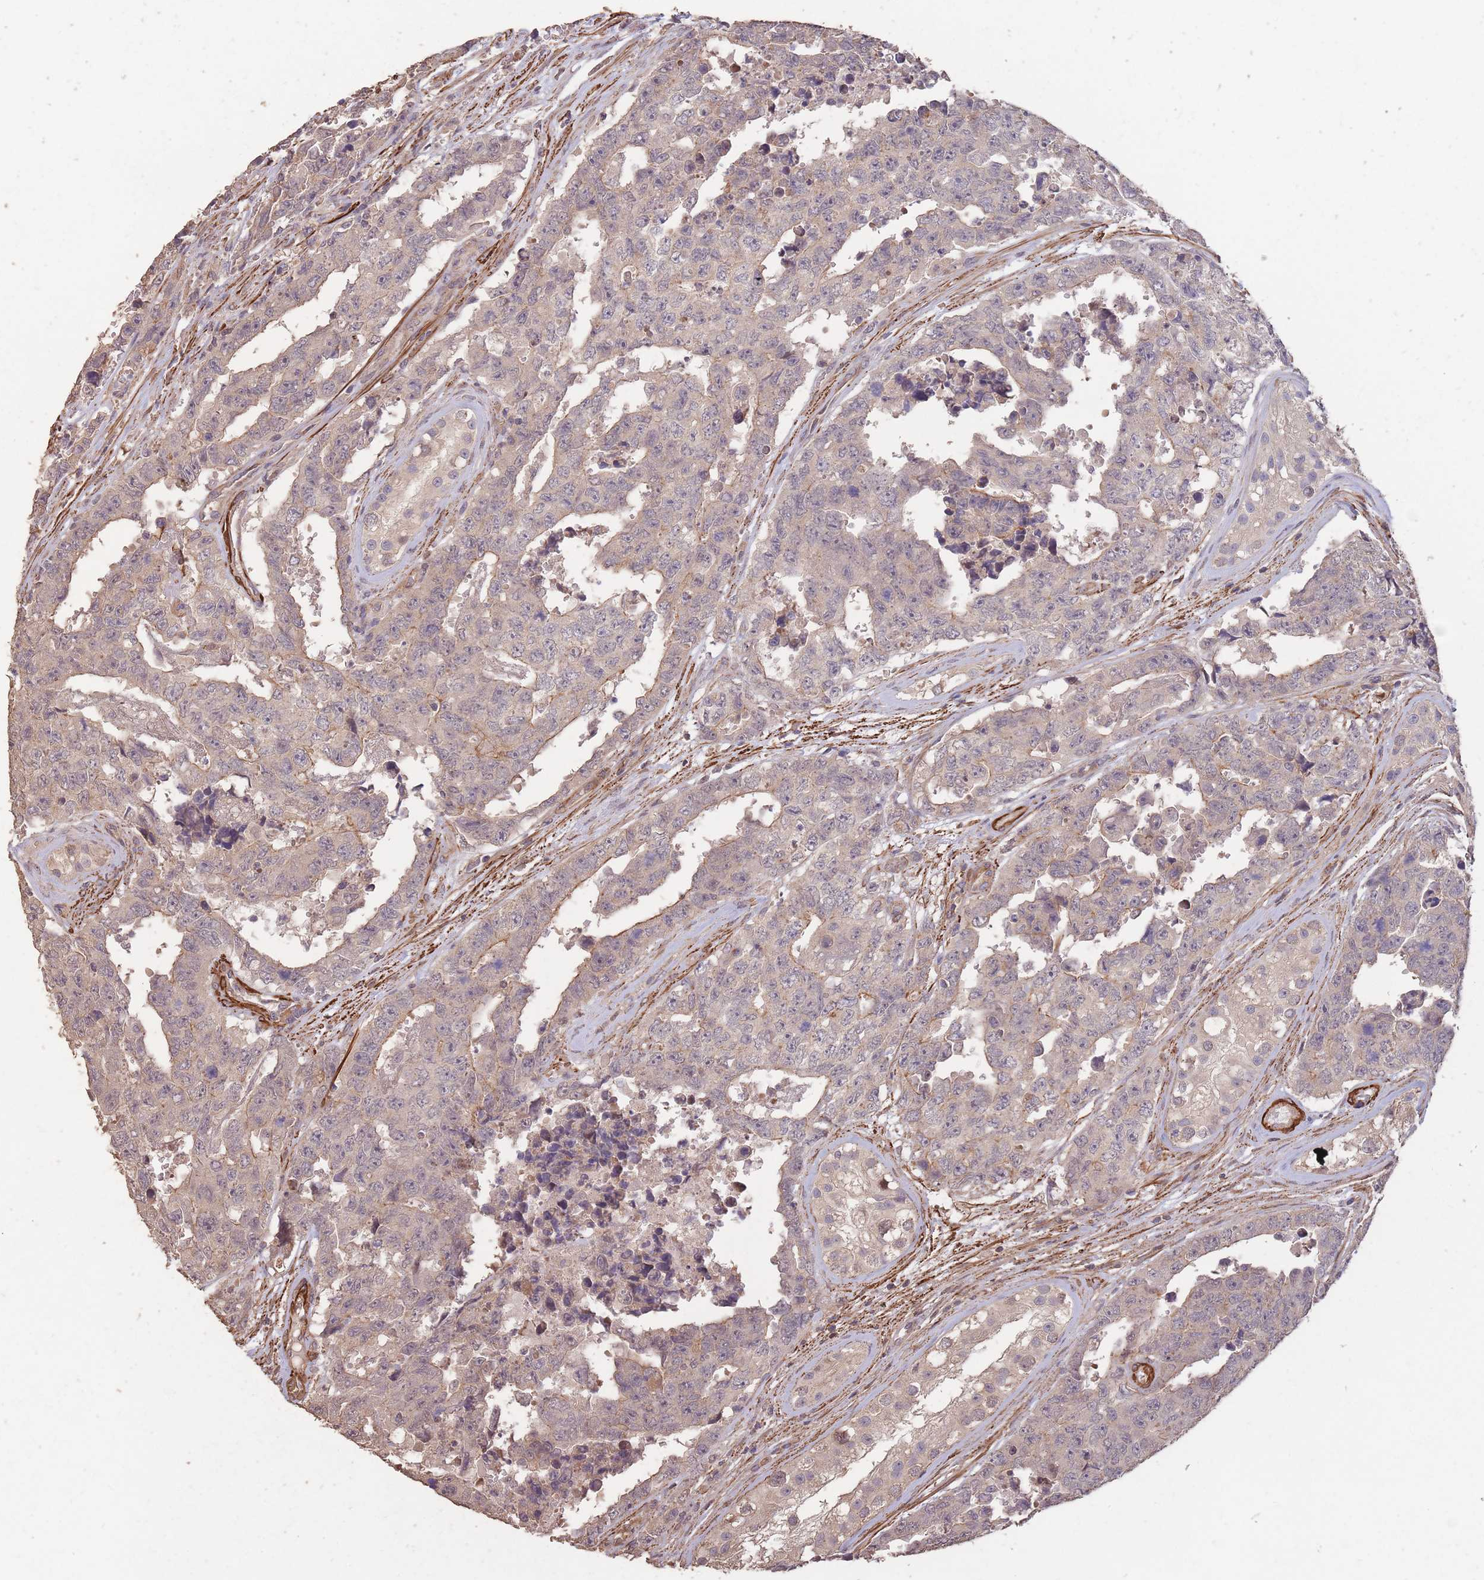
{"staining": {"intensity": "weak", "quantity": "<25%", "location": "cytoplasmic/membranous"}, "tissue": "testis cancer", "cell_type": "Tumor cells", "image_type": "cancer", "snomed": [{"axis": "morphology", "description": "Normal tissue, NOS"}, {"axis": "morphology", "description": "Carcinoma, Embryonal, NOS"}, {"axis": "topography", "description": "Testis"}, {"axis": "topography", "description": "Epididymis"}], "caption": "Immunohistochemistry of human testis cancer shows no positivity in tumor cells.", "gene": "NLRC4", "patient": {"sex": "male", "age": 25}}